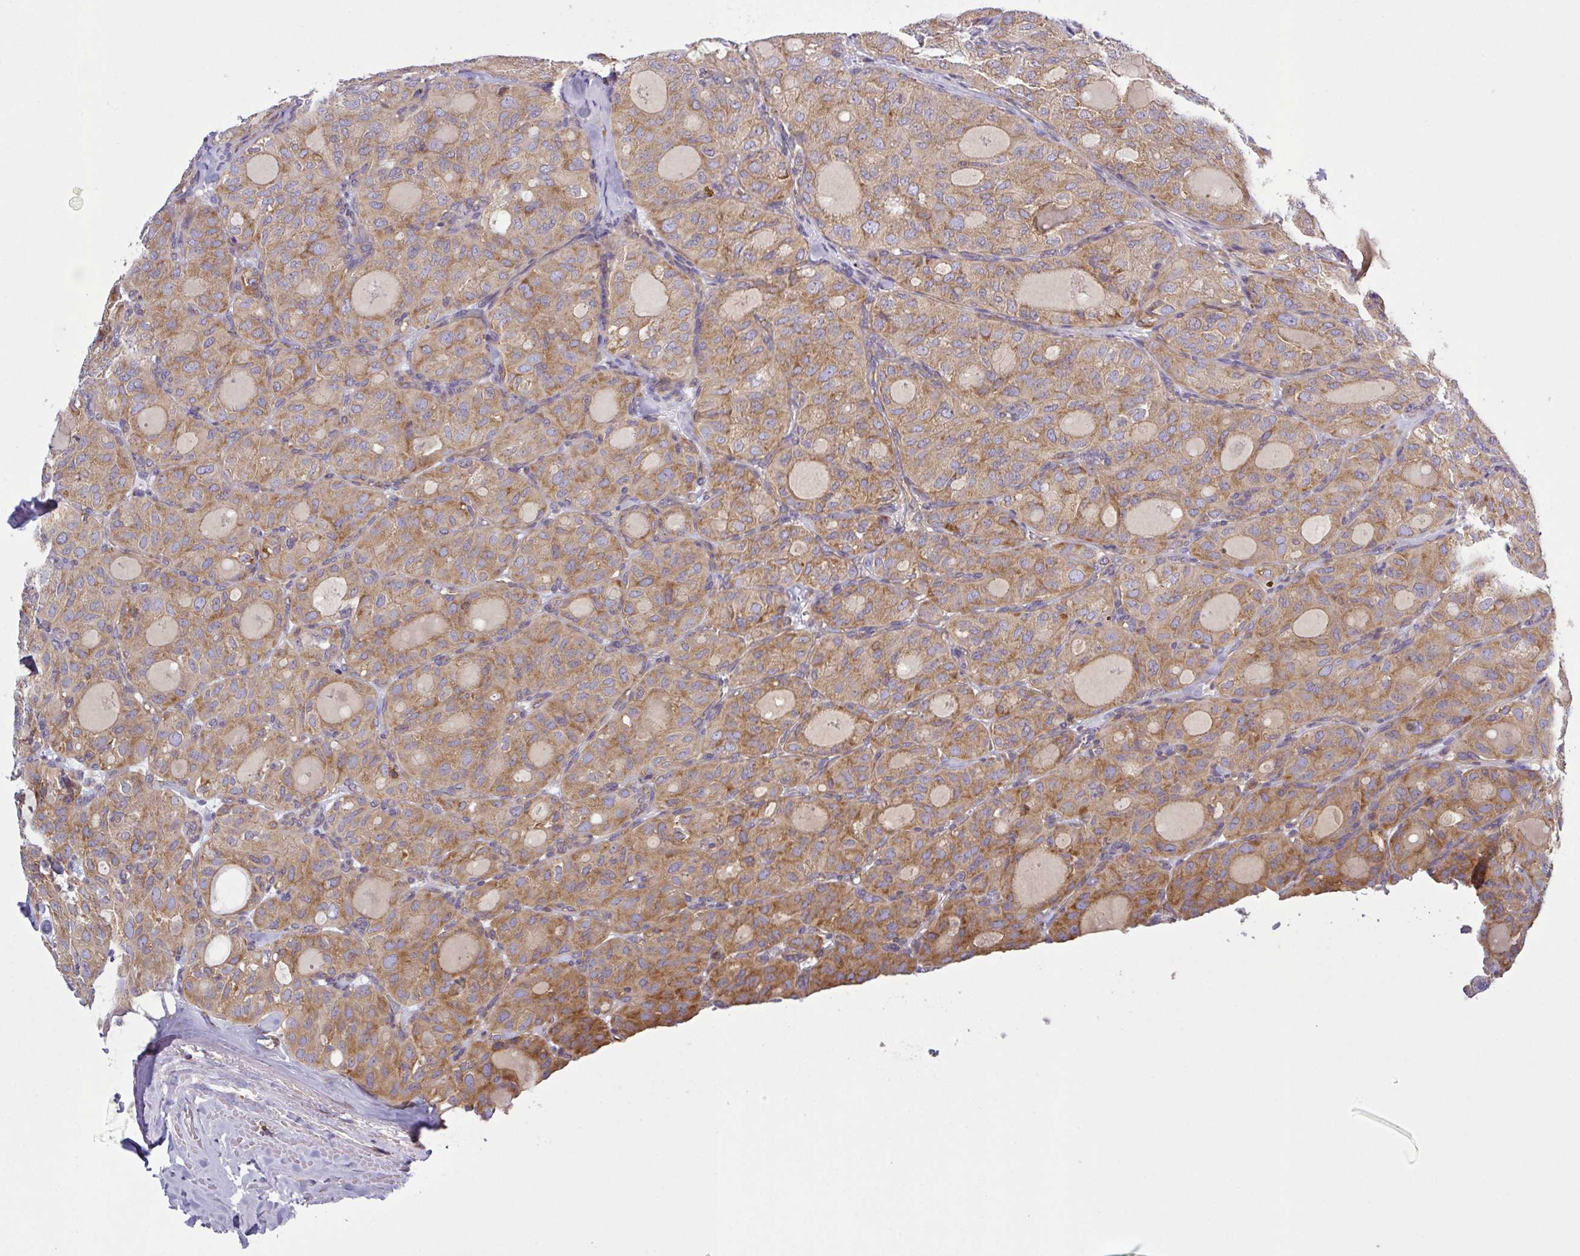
{"staining": {"intensity": "moderate", "quantity": ">75%", "location": "cytoplasmic/membranous"}, "tissue": "thyroid cancer", "cell_type": "Tumor cells", "image_type": "cancer", "snomed": [{"axis": "morphology", "description": "Follicular adenoma carcinoma, NOS"}, {"axis": "topography", "description": "Thyroid gland"}], "caption": "Immunohistochemistry (IHC) of thyroid cancer reveals medium levels of moderate cytoplasmic/membranous staining in about >75% of tumor cells. Ihc stains the protein of interest in brown and the nuclei are stained blue.", "gene": "LRRC74B", "patient": {"sex": "male", "age": 75}}